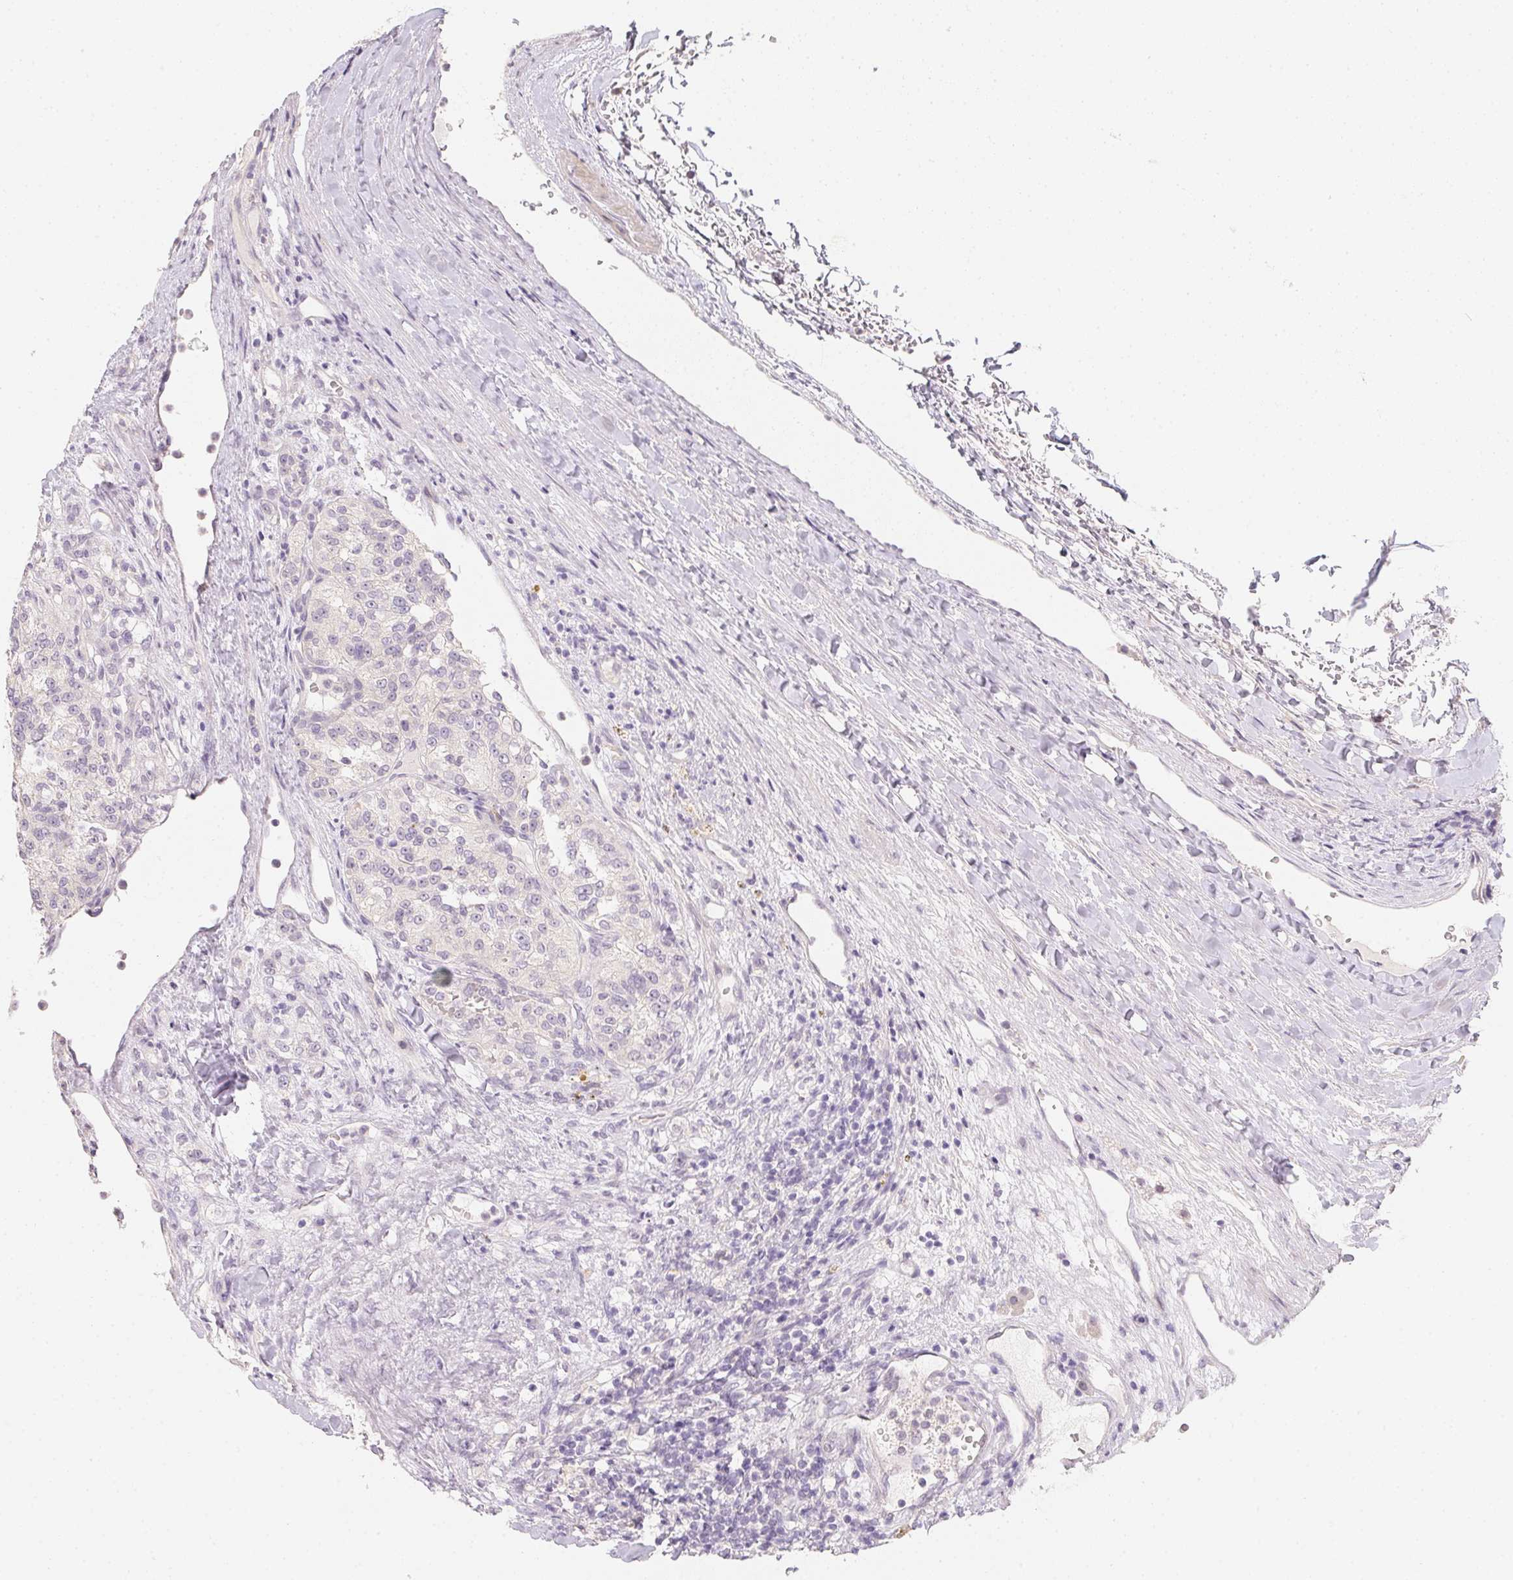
{"staining": {"intensity": "negative", "quantity": "none", "location": "none"}, "tissue": "renal cancer", "cell_type": "Tumor cells", "image_type": "cancer", "snomed": [{"axis": "morphology", "description": "Adenocarcinoma, NOS"}, {"axis": "topography", "description": "Kidney"}], "caption": "IHC micrograph of human adenocarcinoma (renal) stained for a protein (brown), which shows no expression in tumor cells. The staining was performed using DAB (3,3'-diaminobenzidine) to visualize the protein expression in brown, while the nuclei were stained in blue with hematoxylin (Magnification: 20x).", "gene": "ZBBX", "patient": {"sex": "female", "age": 63}}